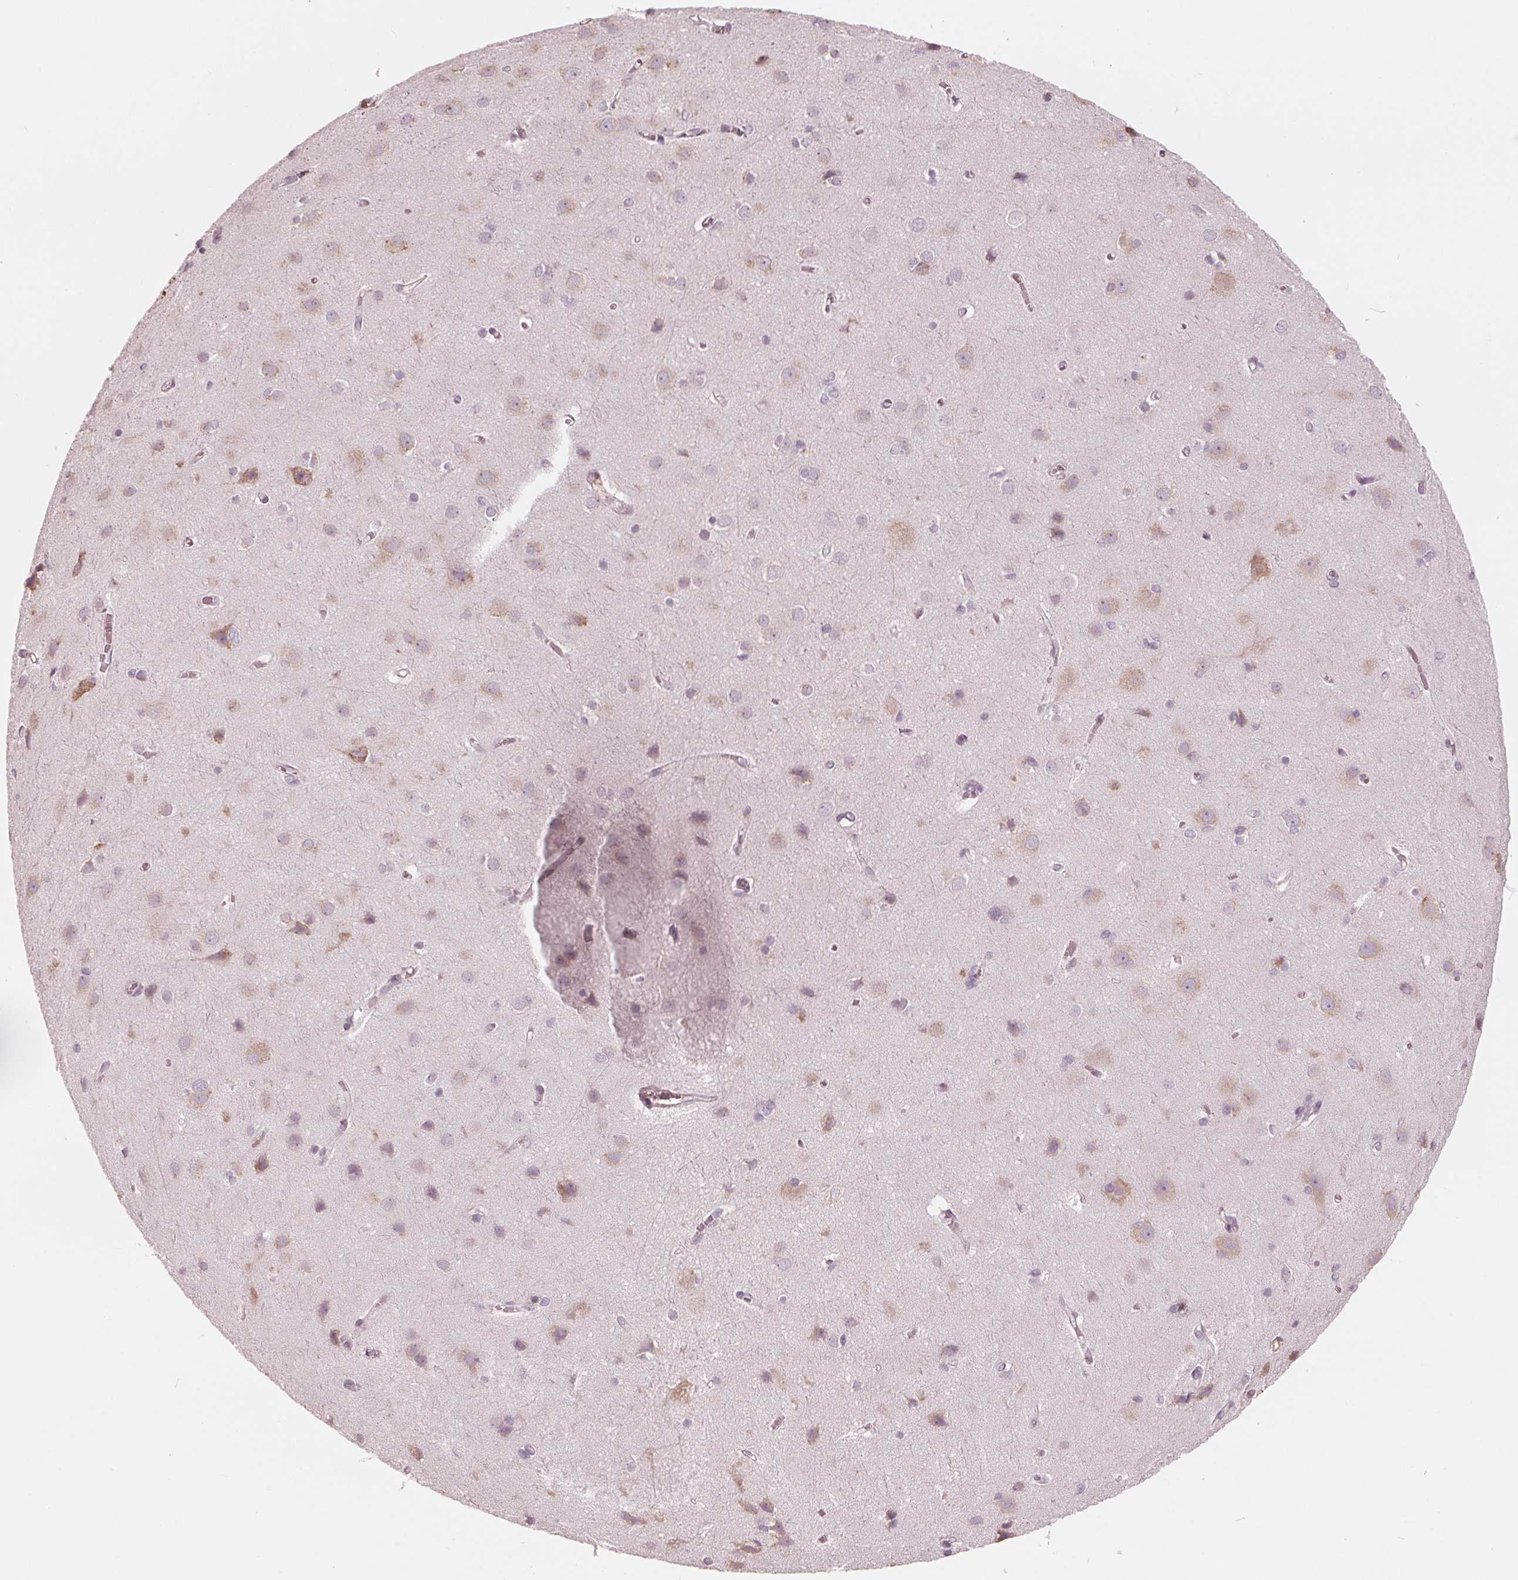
{"staining": {"intensity": "strong", "quantity": "<25%", "location": "cytoplasmic/membranous"}, "tissue": "cerebral cortex", "cell_type": "Endothelial cells", "image_type": "normal", "snomed": [{"axis": "morphology", "description": "Normal tissue, NOS"}, {"axis": "topography", "description": "Cerebral cortex"}], "caption": "DAB (3,3'-diaminobenzidine) immunohistochemical staining of unremarkable human cerebral cortex demonstrates strong cytoplasmic/membranous protein expression in approximately <25% of endothelial cells.", "gene": "MIER3", "patient": {"sex": "male", "age": 37}}